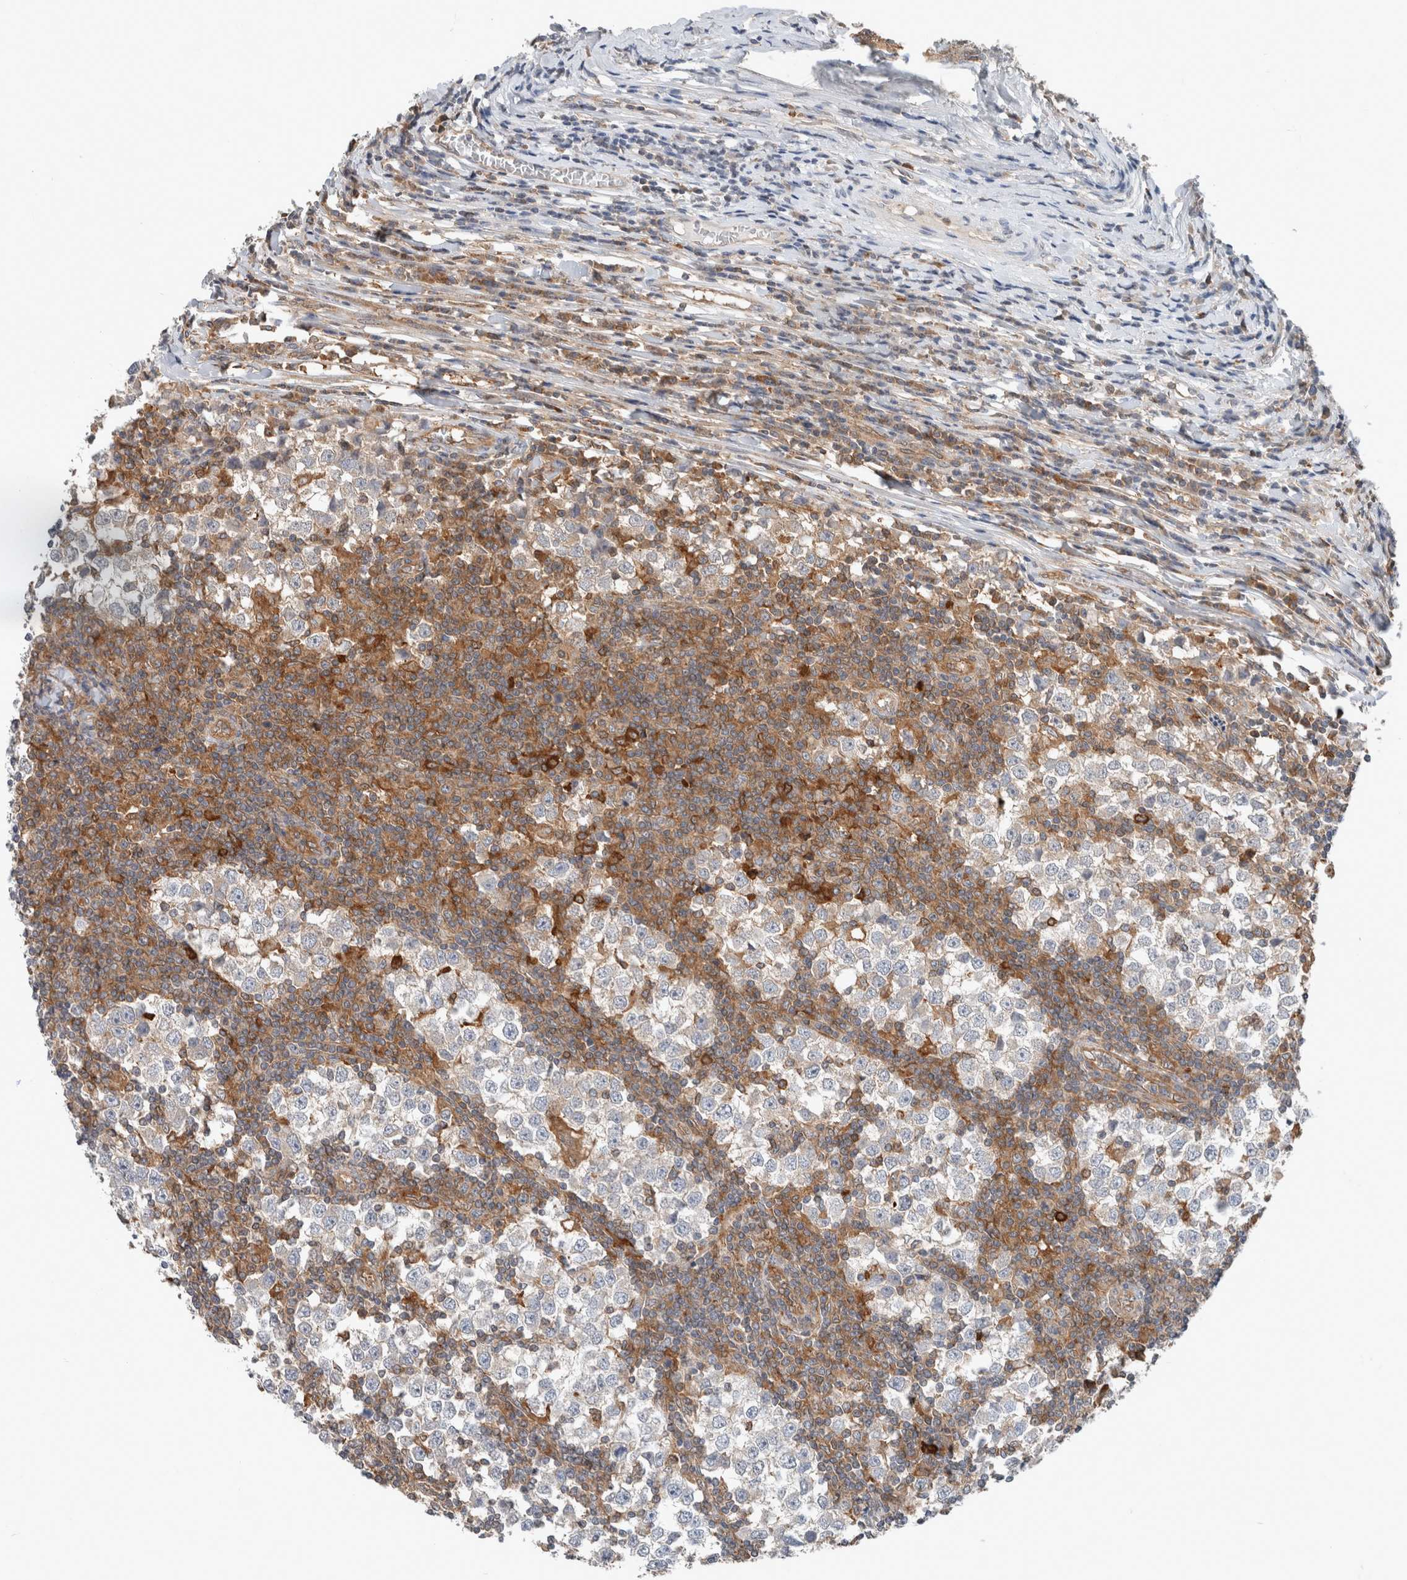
{"staining": {"intensity": "negative", "quantity": "none", "location": "none"}, "tissue": "testis cancer", "cell_type": "Tumor cells", "image_type": "cancer", "snomed": [{"axis": "morphology", "description": "Seminoma, NOS"}, {"axis": "topography", "description": "Testis"}], "caption": "This is an immunohistochemistry photomicrograph of testis seminoma. There is no staining in tumor cells.", "gene": "XPNPEP1", "patient": {"sex": "male", "age": 65}}